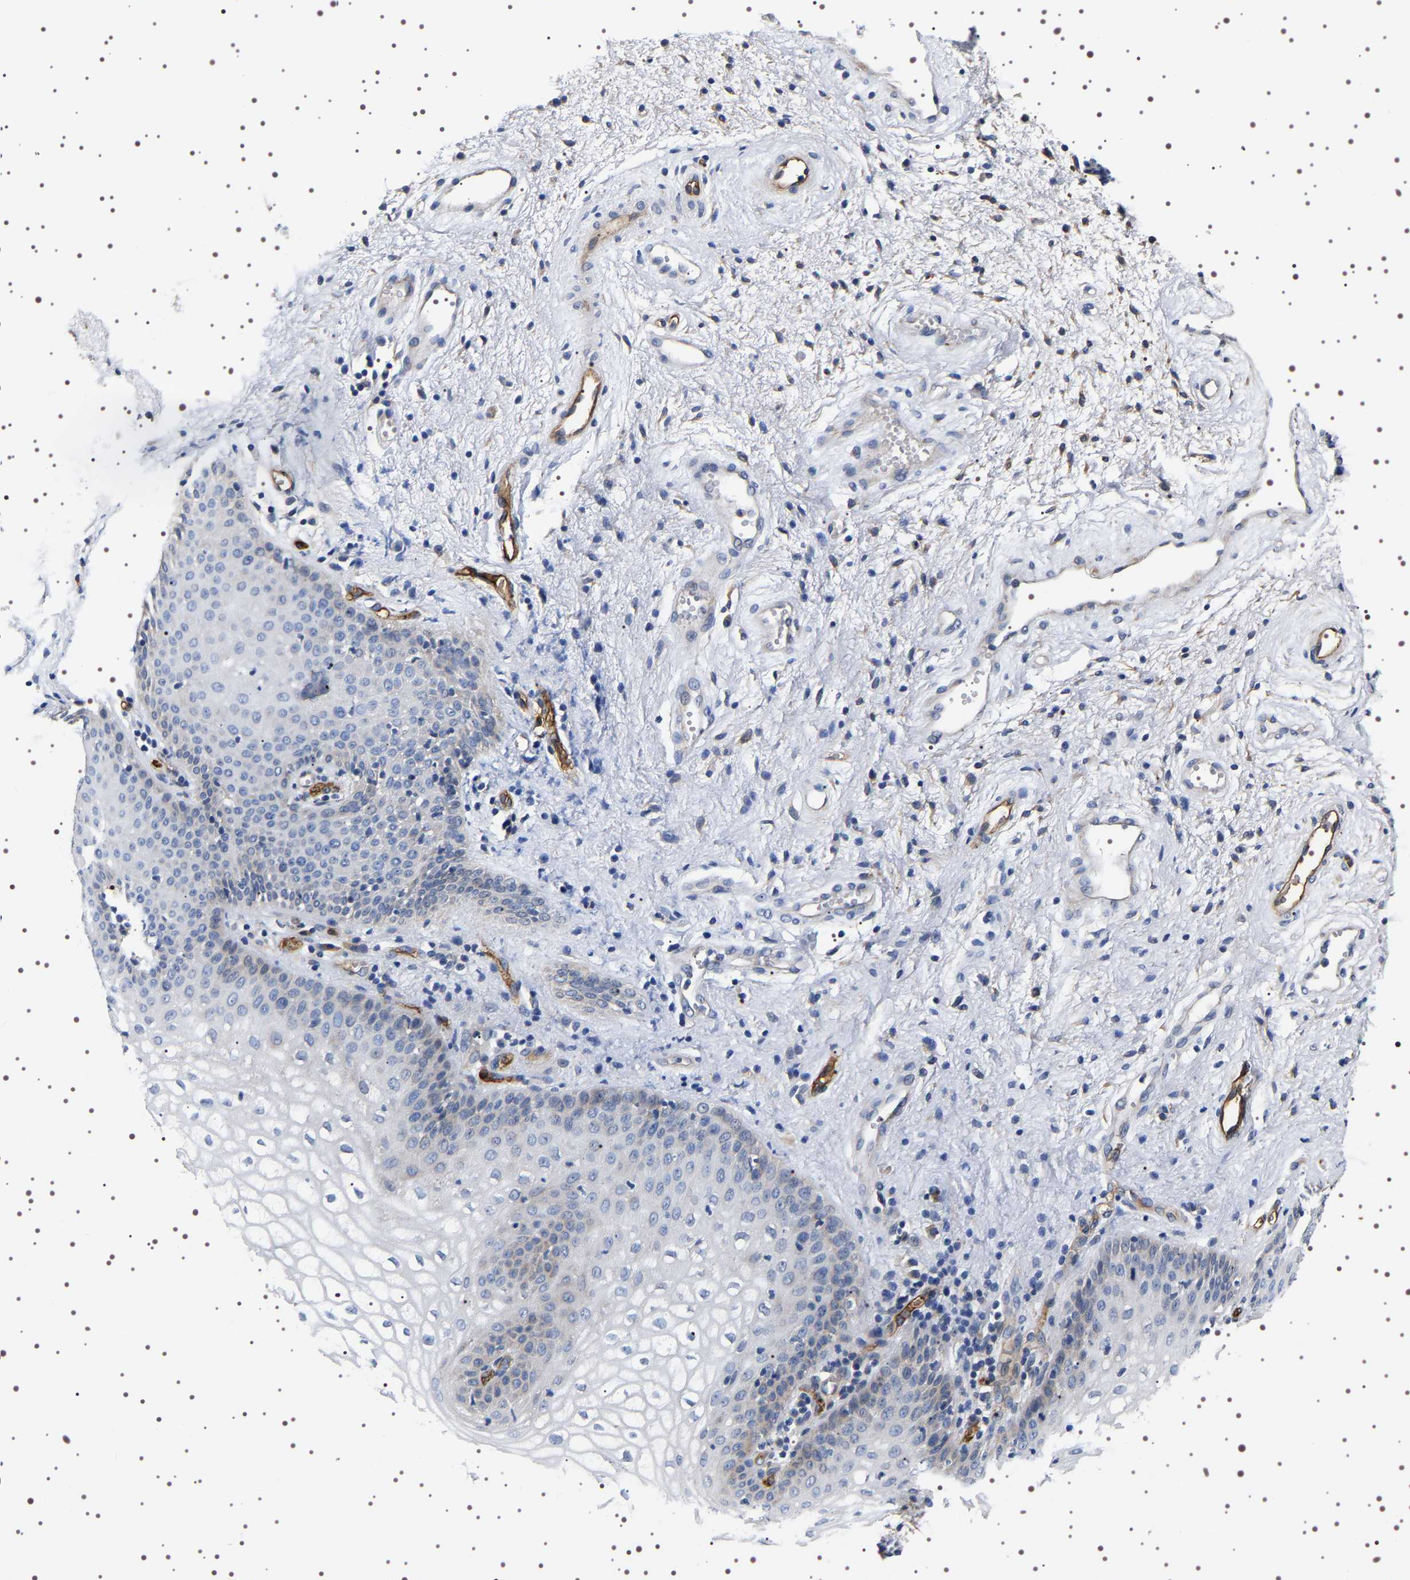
{"staining": {"intensity": "moderate", "quantity": "<25%", "location": "cytoplasmic/membranous"}, "tissue": "vagina", "cell_type": "Squamous epithelial cells", "image_type": "normal", "snomed": [{"axis": "morphology", "description": "Normal tissue, NOS"}, {"axis": "topography", "description": "Vagina"}], "caption": "Brown immunohistochemical staining in normal human vagina reveals moderate cytoplasmic/membranous expression in about <25% of squamous epithelial cells.", "gene": "ALPL", "patient": {"sex": "female", "age": 34}}